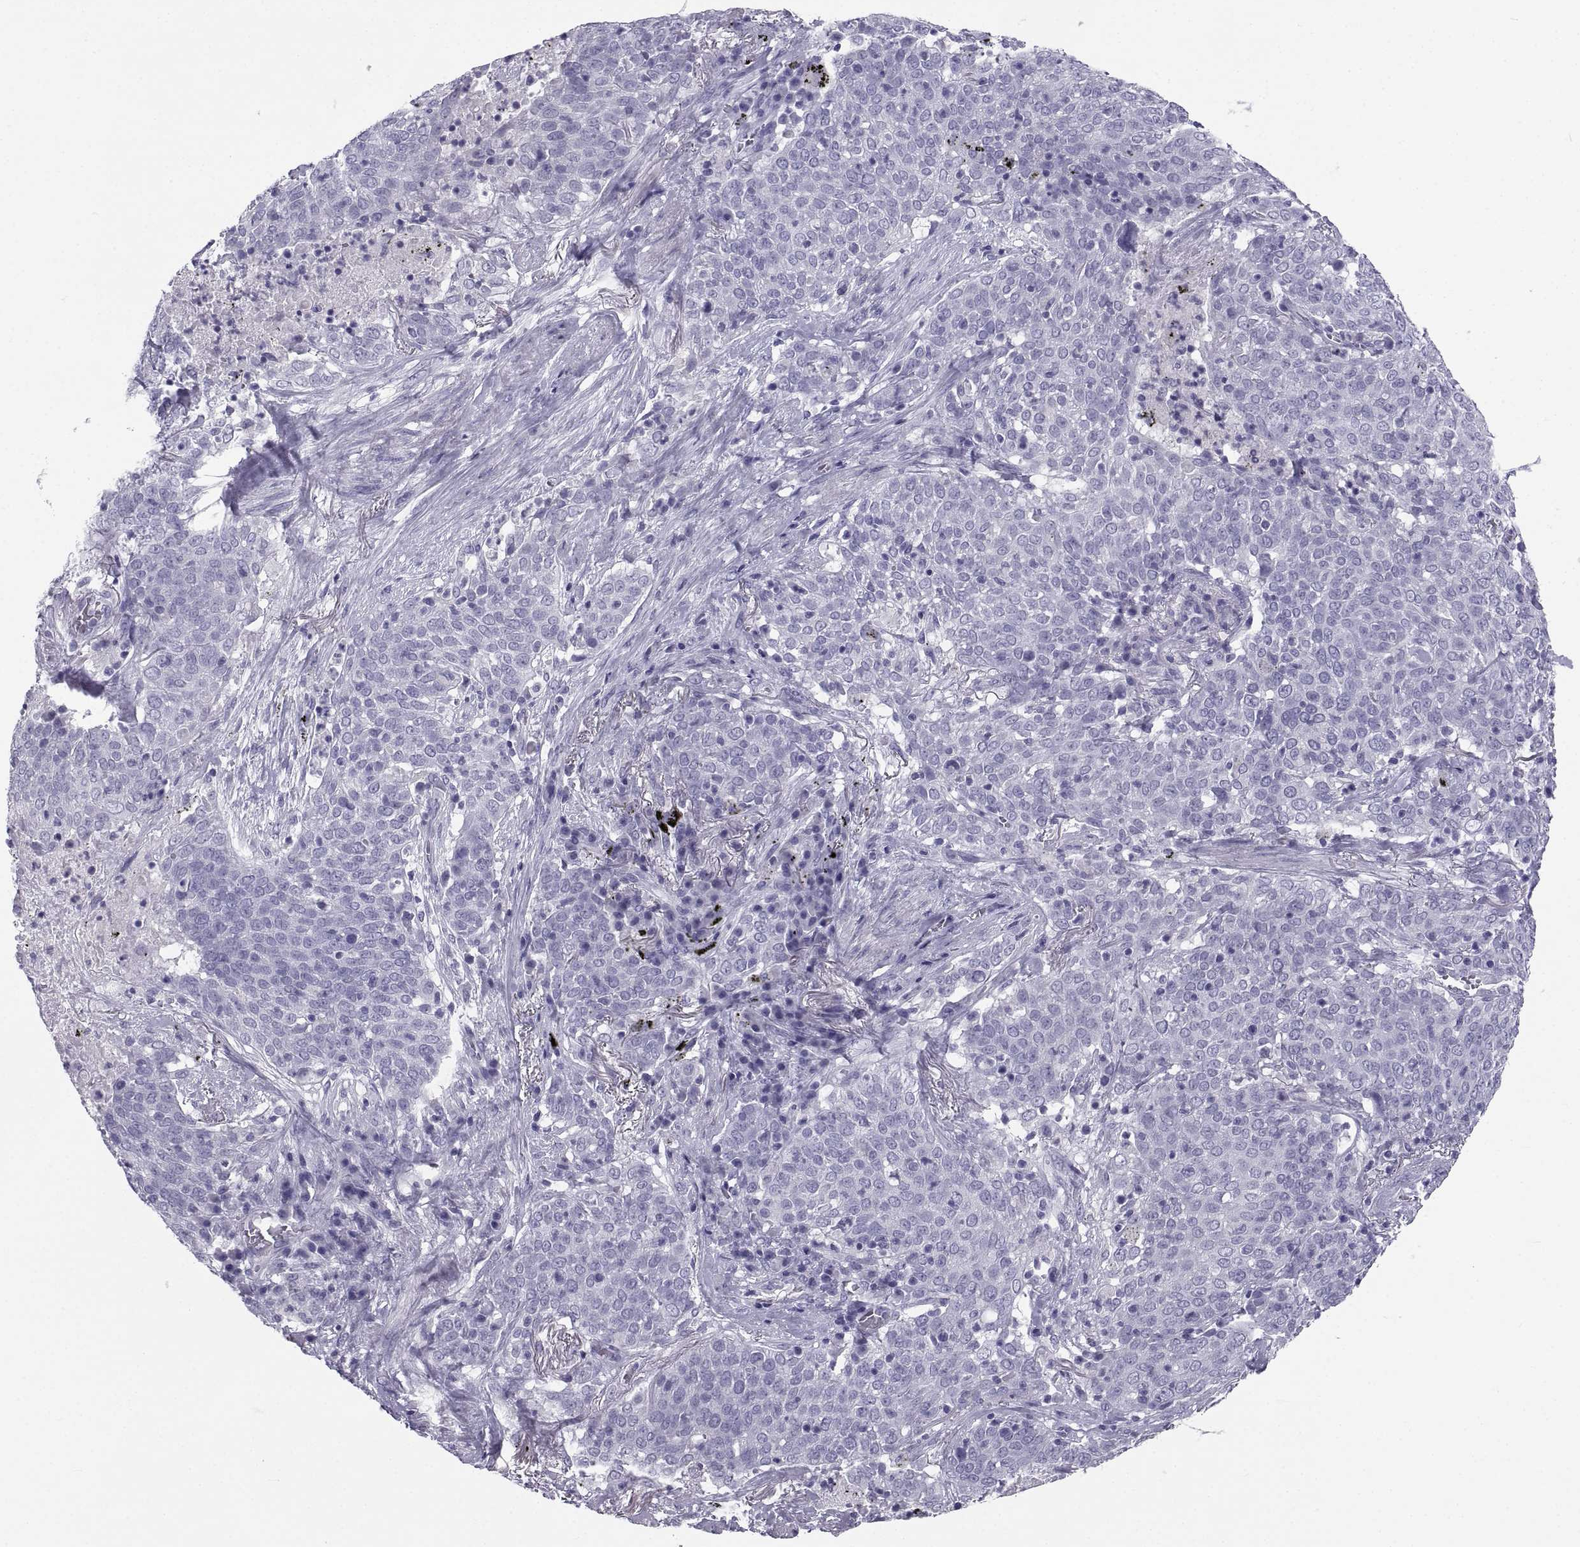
{"staining": {"intensity": "negative", "quantity": "none", "location": "none"}, "tissue": "lung cancer", "cell_type": "Tumor cells", "image_type": "cancer", "snomed": [{"axis": "morphology", "description": "Squamous cell carcinoma, NOS"}, {"axis": "topography", "description": "Lung"}], "caption": "This is an IHC photomicrograph of lung cancer. There is no staining in tumor cells.", "gene": "PCSK1N", "patient": {"sex": "male", "age": 82}}